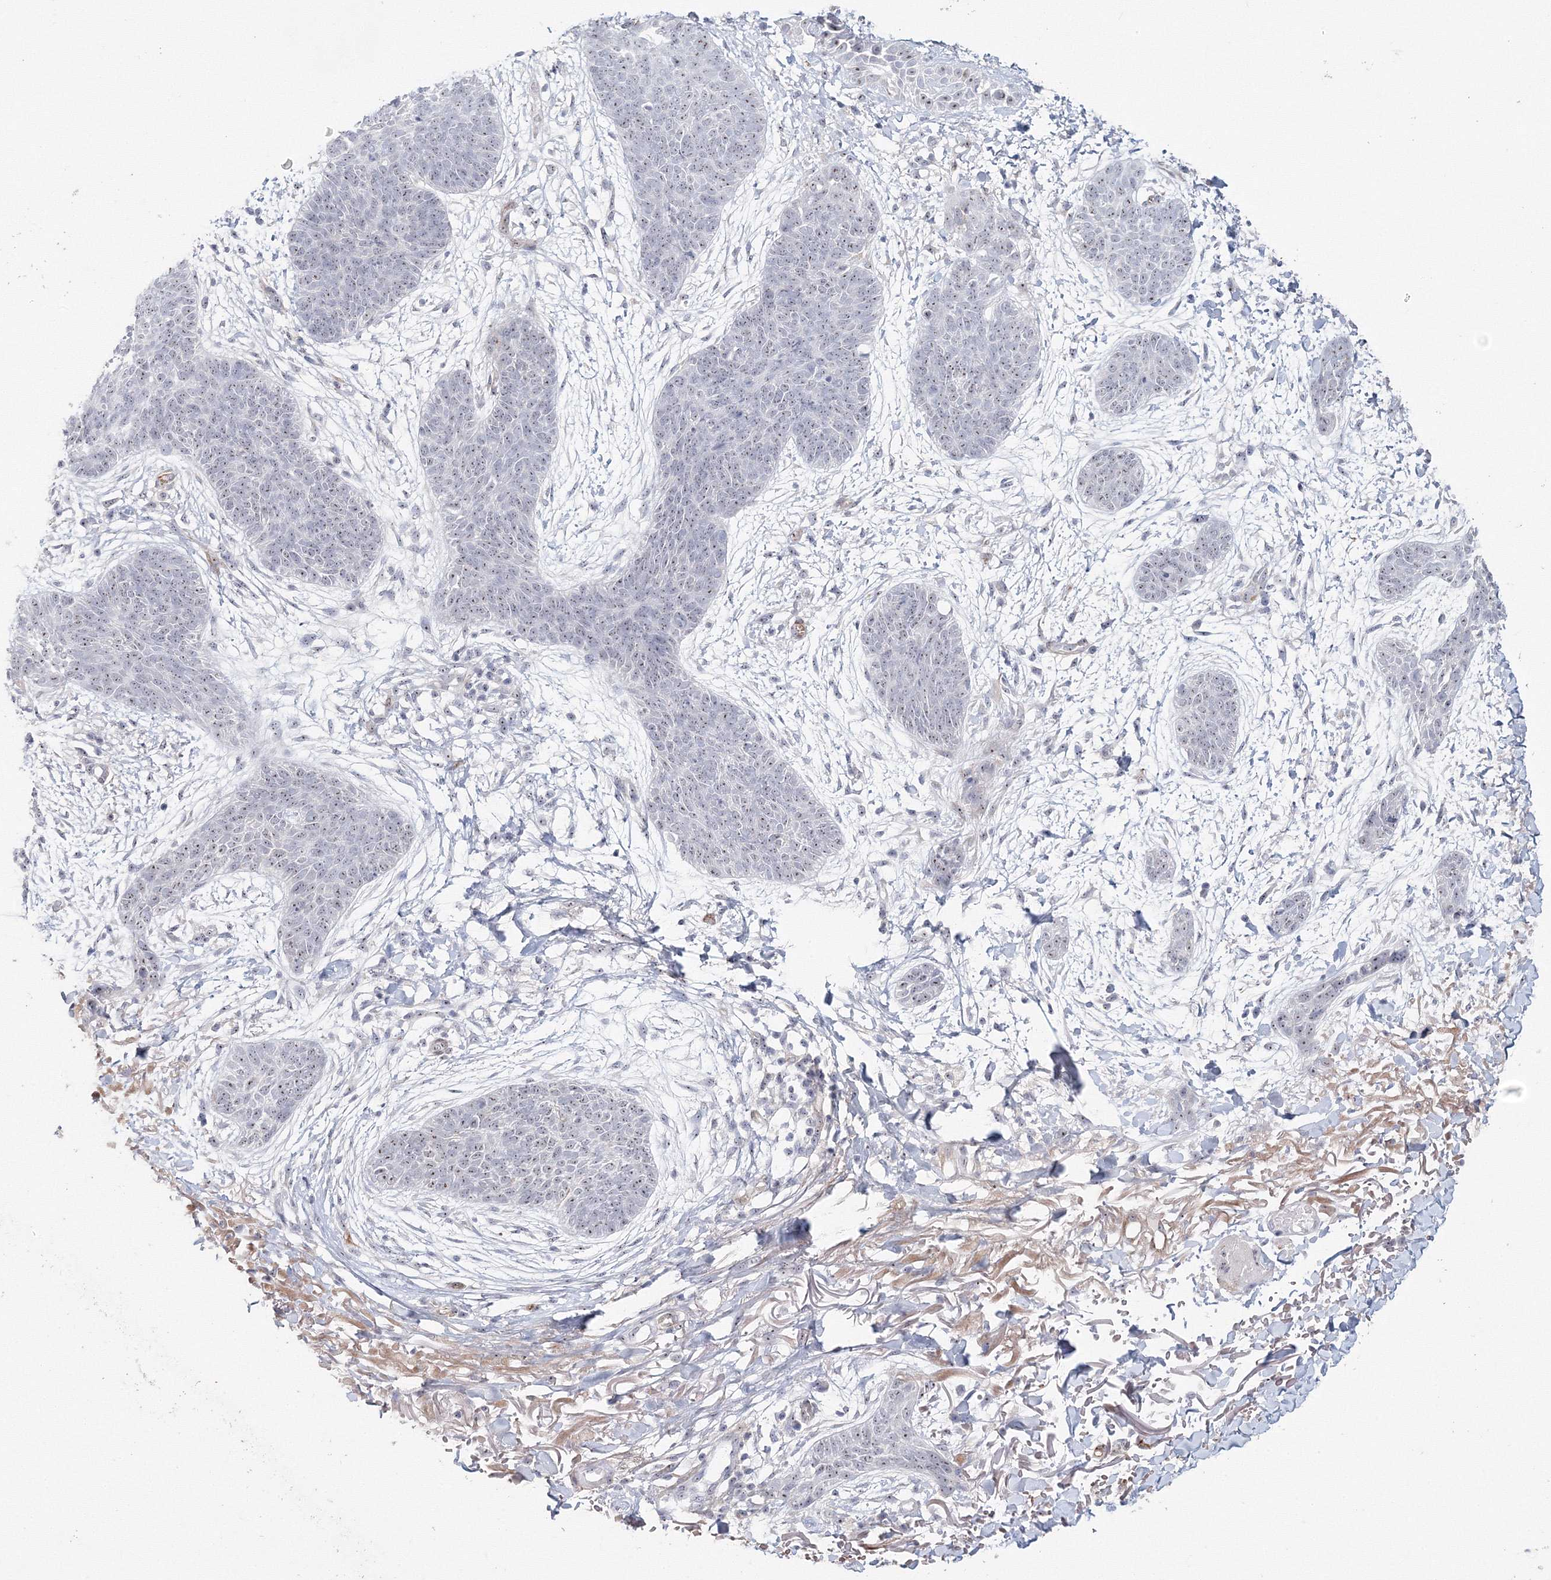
{"staining": {"intensity": "weak", "quantity": ">75%", "location": "nuclear"}, "tissue": "skin cancer", "cell_type": "Tumor cells", "image_type": "cancer", "snomed": [{"axis": "morphology", "description": "Basal cell carcinoma"}, {"axis": "topography", "description": "Skin"}], "caption": "Protein staining of skin cancer tissue displays weak nuclear staining in about >75% of tumor cells.", "gene": "SIRT7", "patient": {"sex": "male", "age": 85}}